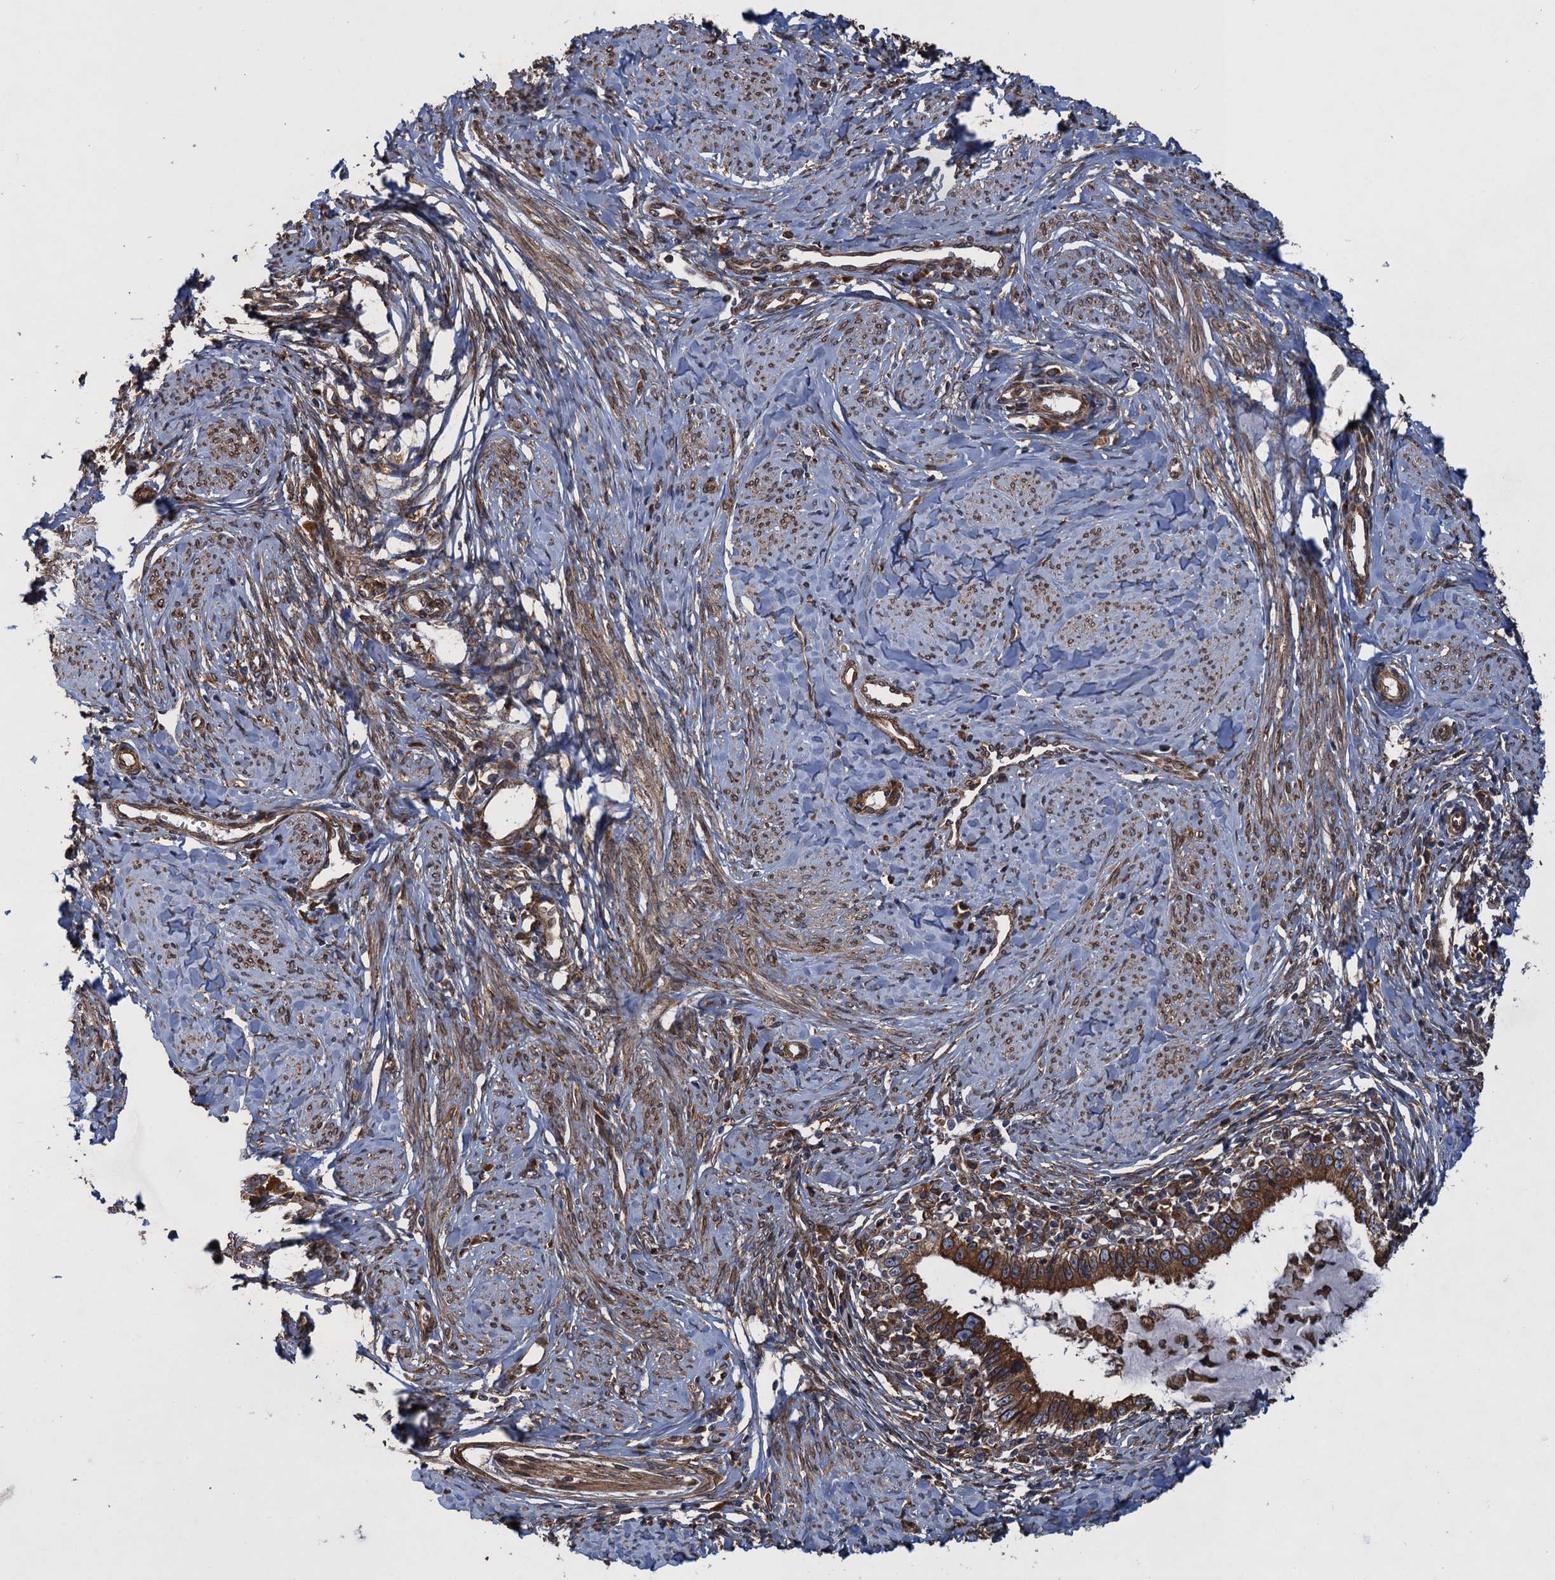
{"staining": {"intensity": "strong", "quantity": ">75%", "location": "cytoplasmic/membranous"}, "tissue": "cervical cancer", "cell_type": "Tumor cells", "image_type": "cancer", "snomed": [{"axis": "morphology", "description": "Adenocarcinoma, NOS"}, {"axis": "topography", "description": "Cervix"}], "caption": "Brown immunohistochemical staining in human cervical cancer (adenocarcinoma) demonstrates strong cytoplasmic/membranous expression in approximately >75% of tumor cells.", "gene": "ARMC5", "patient": {"sex": "female", "age": 36}}